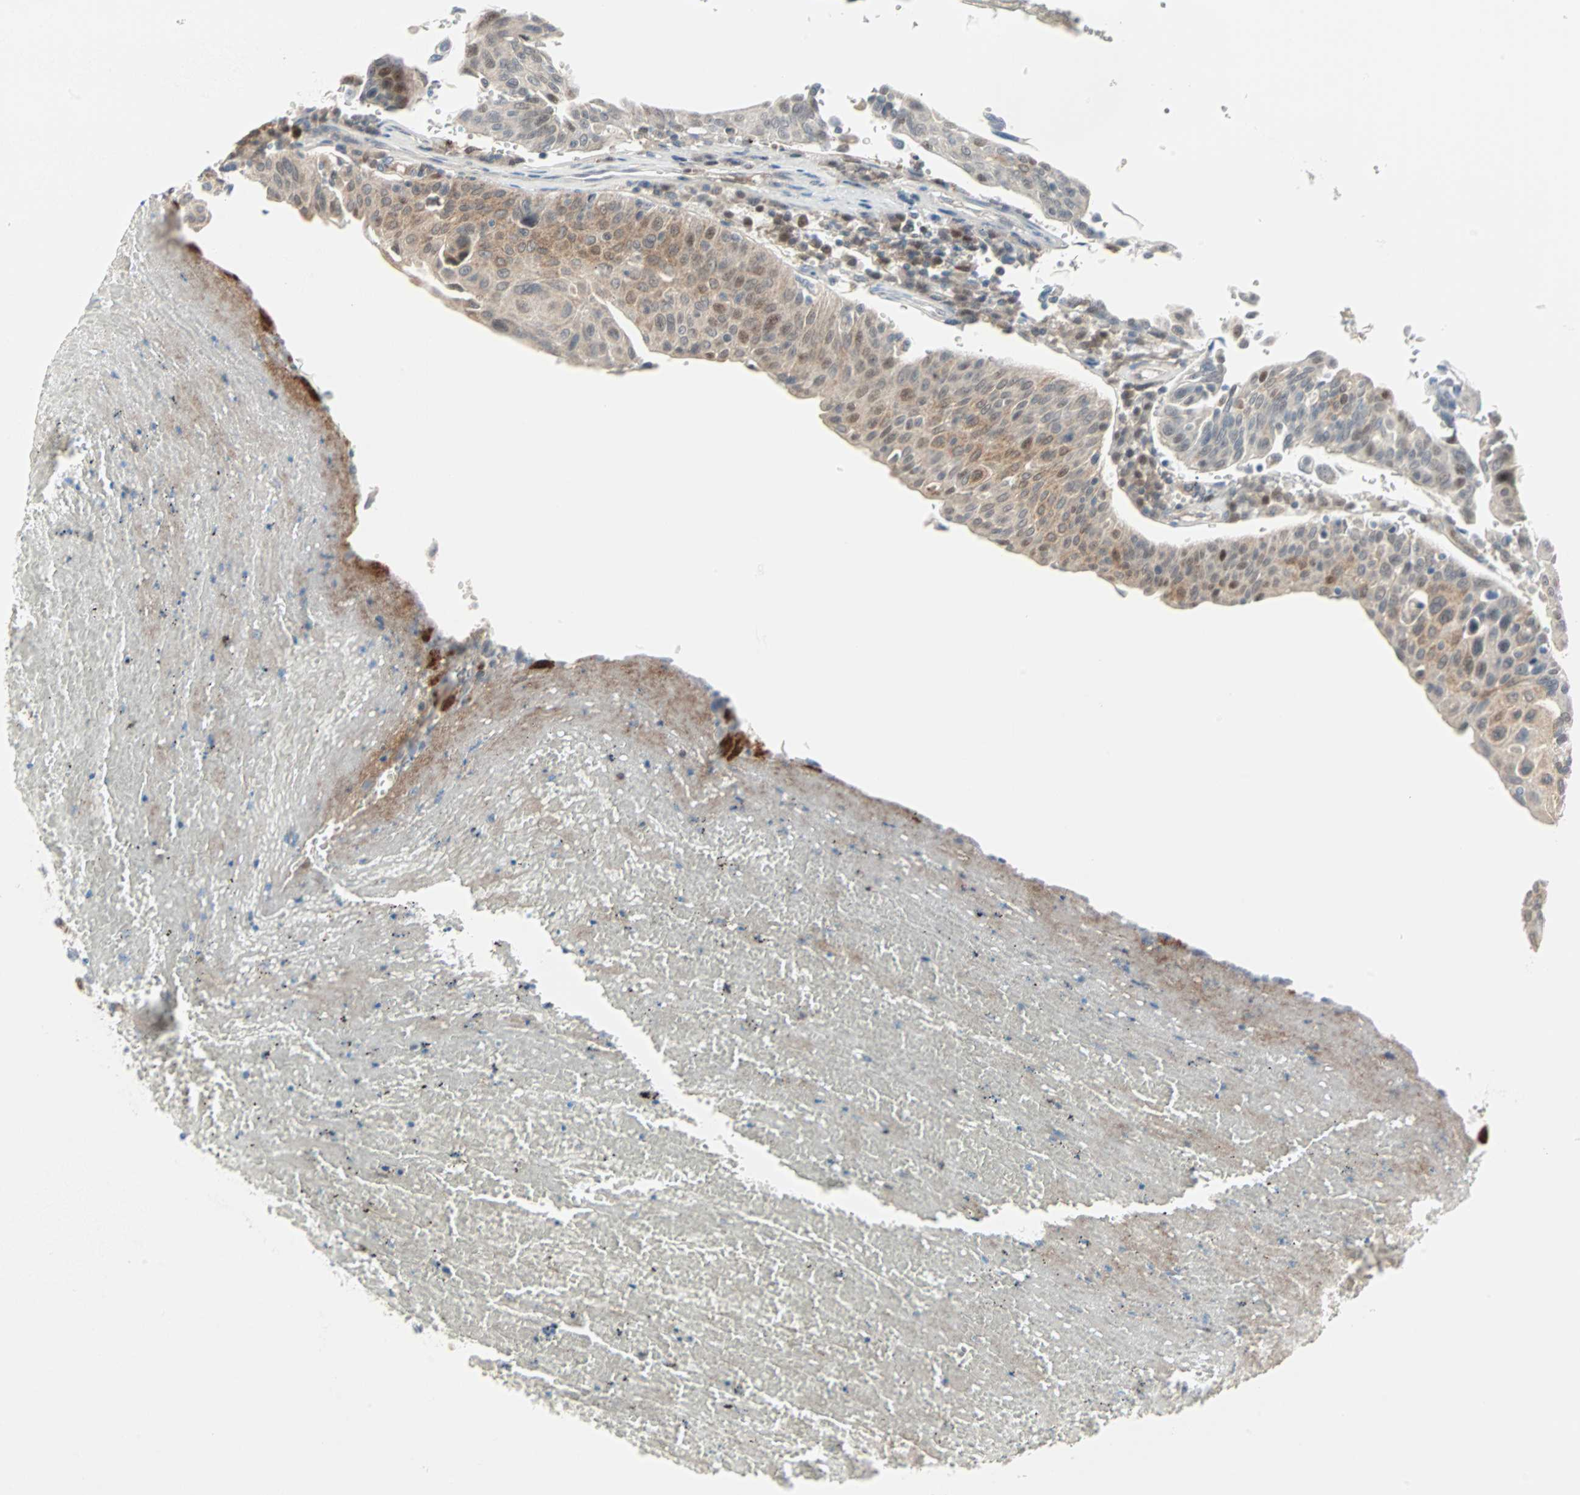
{"staining": {"intensity": "moderate", "quantity": "<25%", "location": "cytoplasmic/membranous,nuclear"}, "tissue": "urothelial cancer", "cell_type": "Tumor cells", "image_type": "cancer", "snomed": [{"axis": "morphology", "description": "Urothelial carcinoma, High grade"}, {"axis": "topography", "description": "Urinary bladder"}], "caption": "DAB (3,3'-diaminobenzidine) immunohistochemical staining of urothelial carcinoma (high-grade) exhibits moderate cytoplasmic/membranous and nuclear protein expression in about <25% of tumor cells.", "gene": "CASP3", "patient": {"sex": "male", "age": 66}}